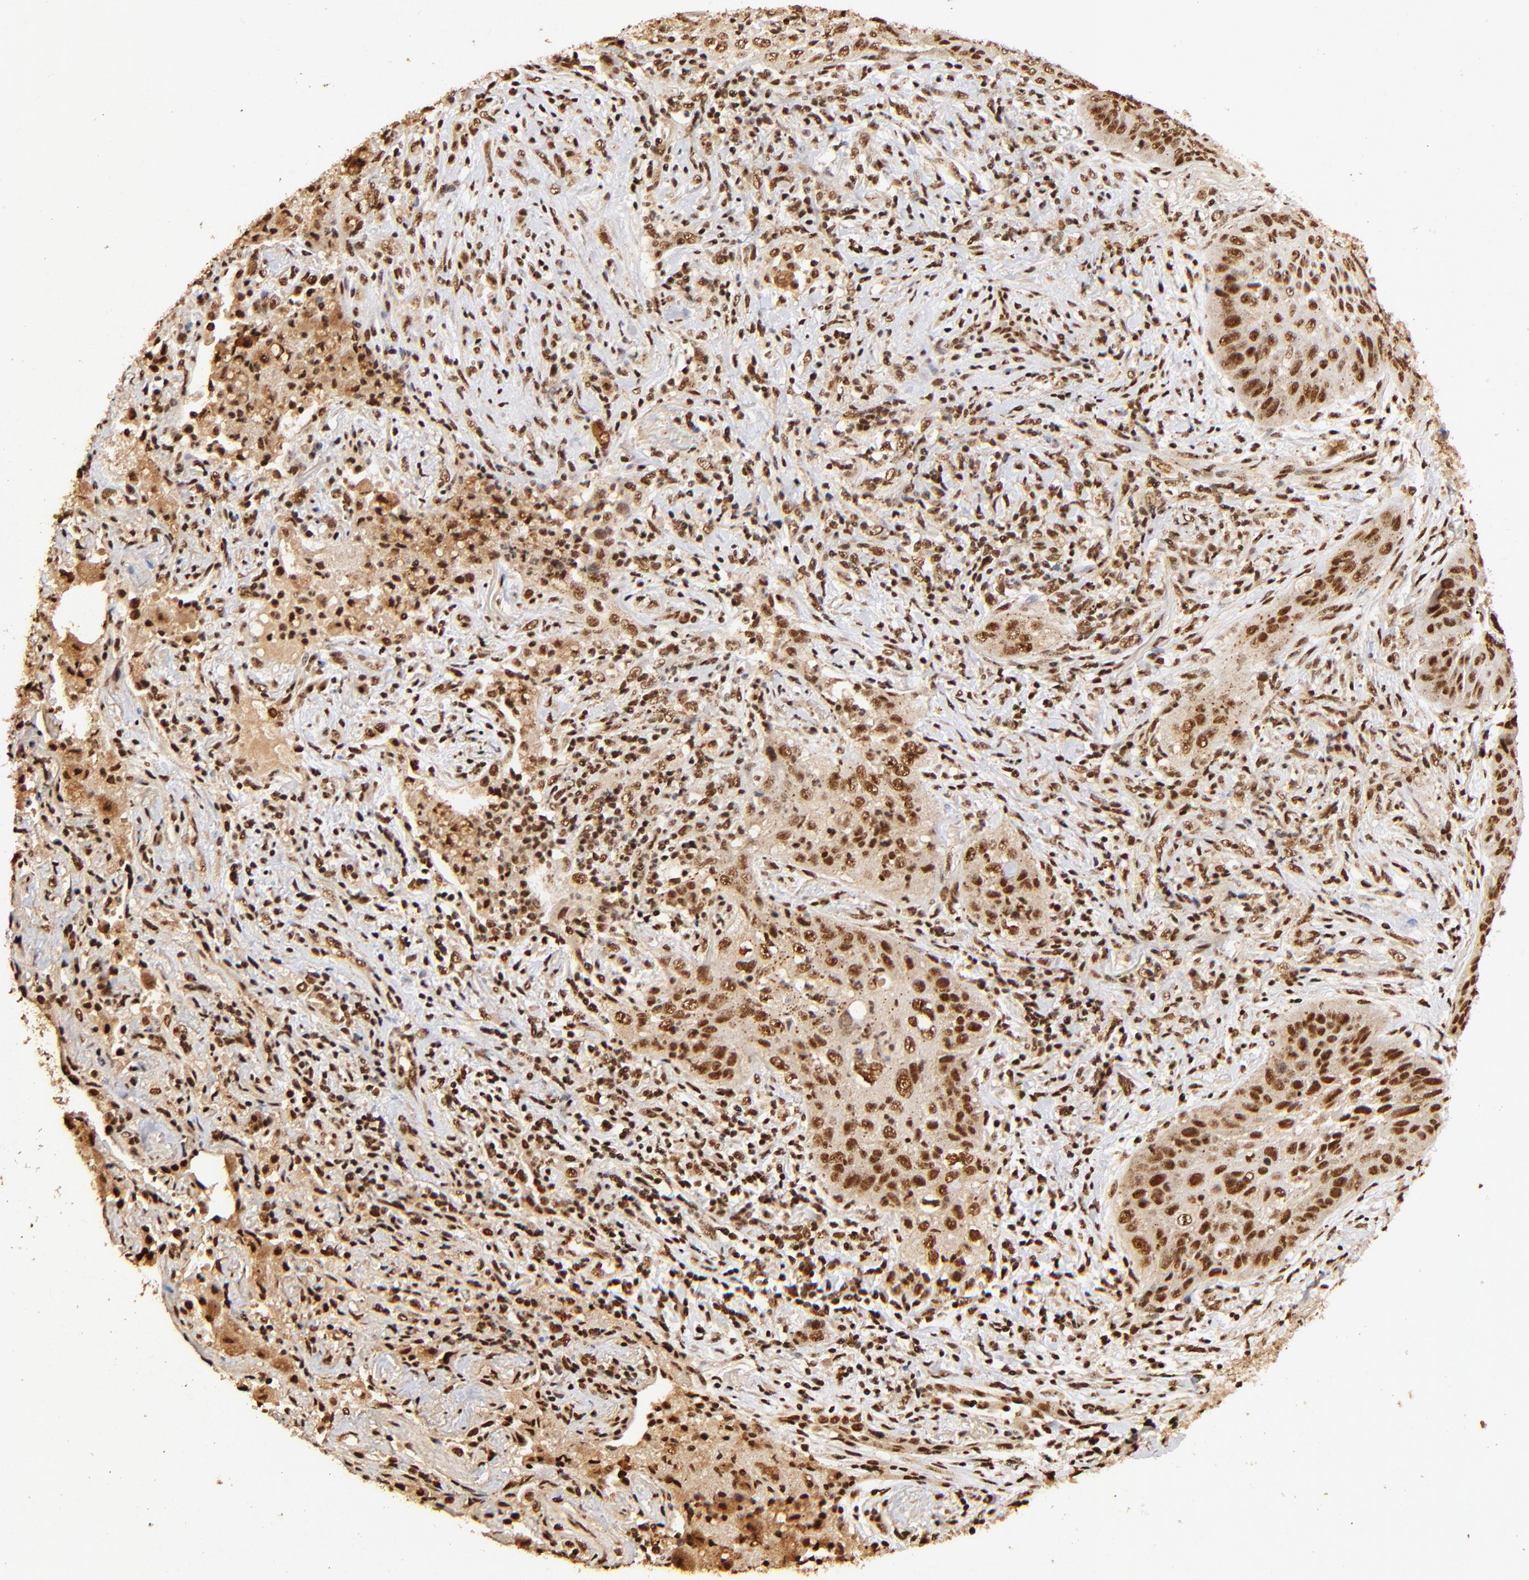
{"staining": {"intensity": "strong", "quantity": ">75%", "location": "cytoplasmic/membranous,nuclear"}, "tissue": "lung cancer", "cell_type": "Tumor cells", "image_type": "cancer", "snomed": [{"axis": "morphology", "description": "Squamous cell carcinoma, NOS"}, {"axis": "topography", "description": "Lung"}], "caption": "There is high levels of strong cytoplasmic/membranous and nuclear staining in tumor cells of squamous cell carcinoma (lung), as demonstrated by immunohistochemical staining (brown color).", "gene": "MED12", "patient": {"sex": "female", "age": 67}}